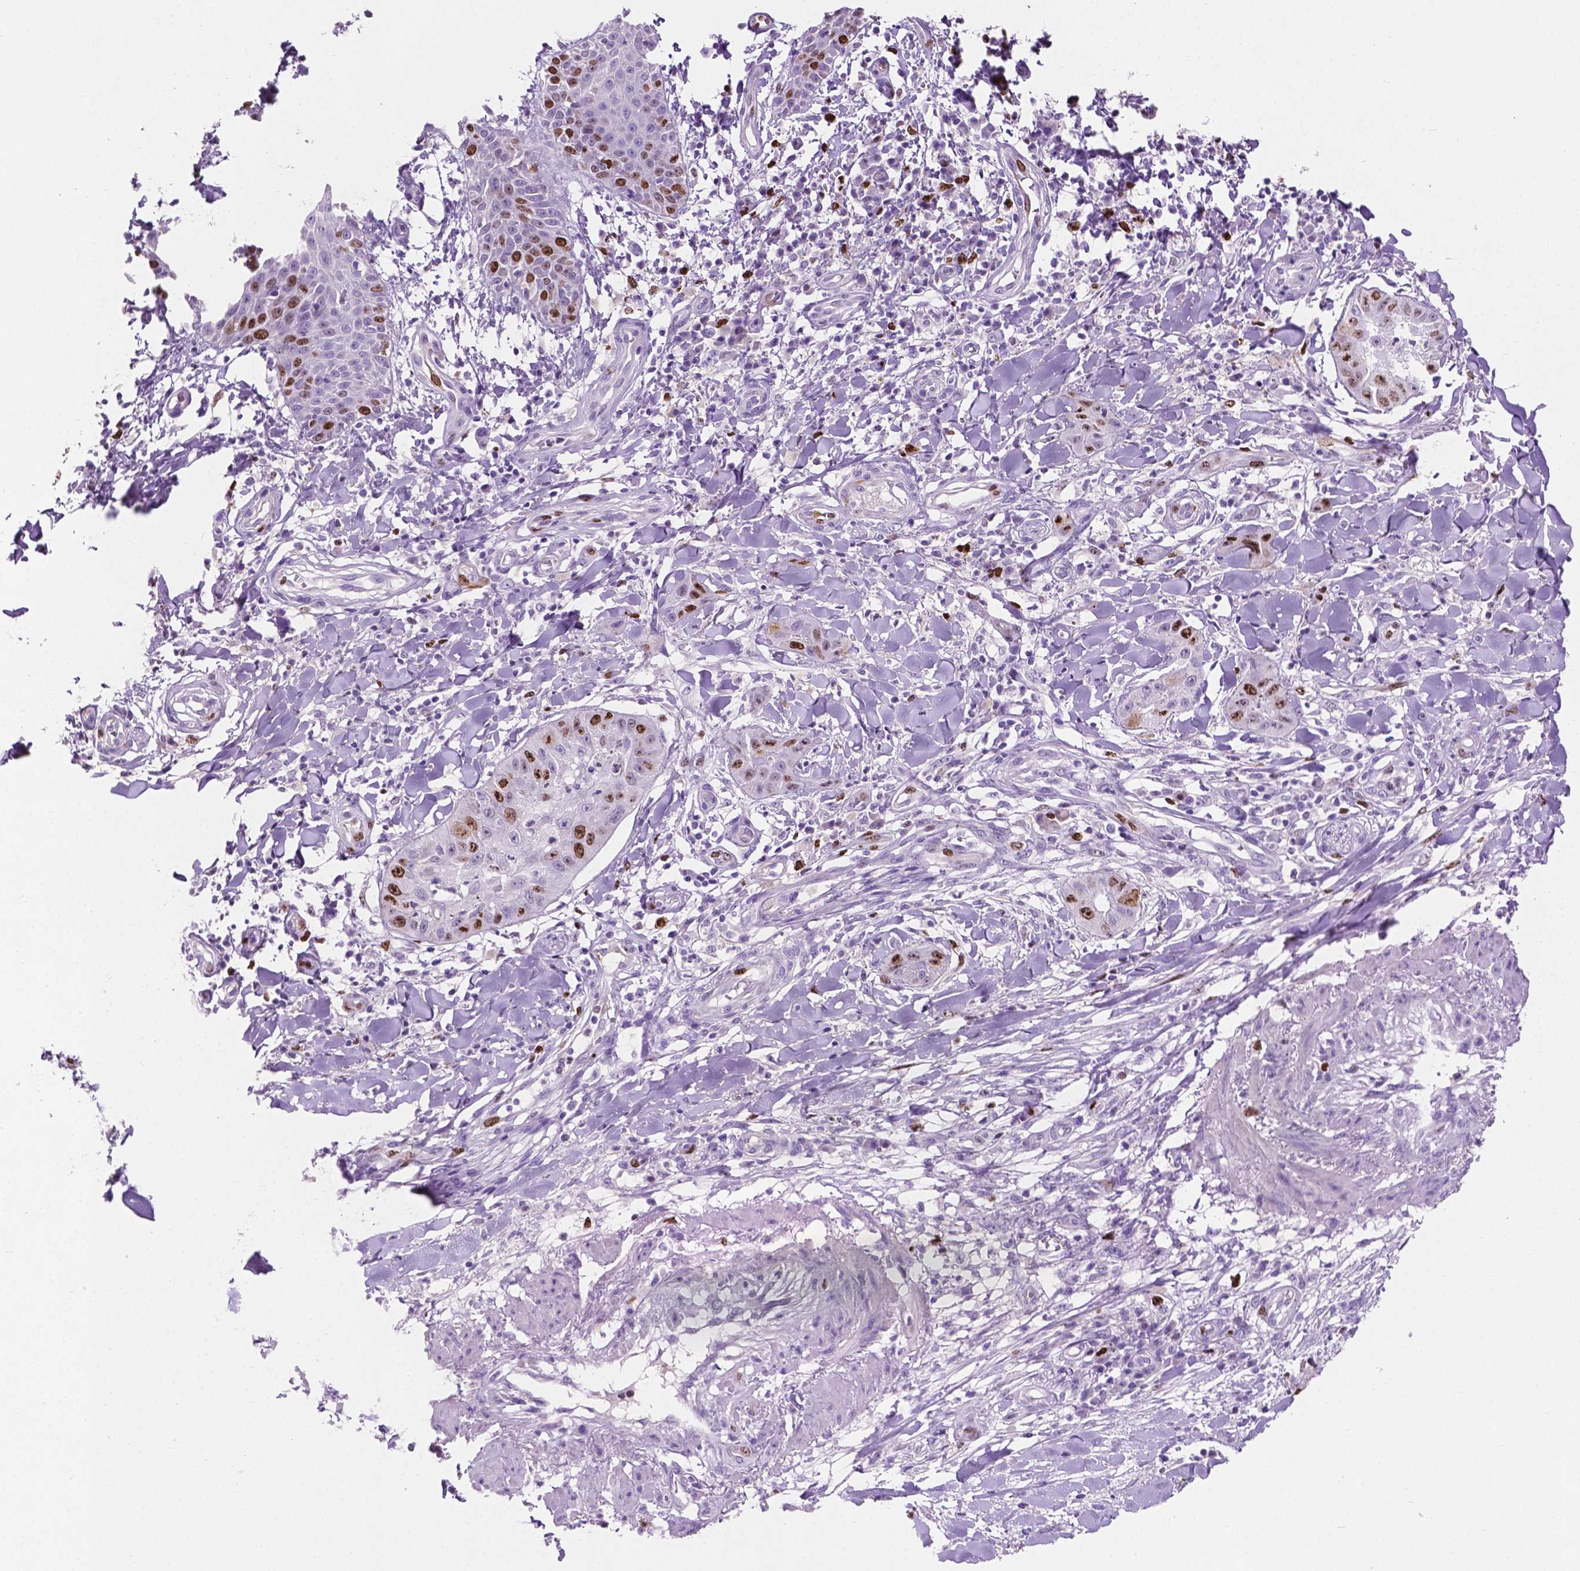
{"staining": {"intensity": "moderate", "quantity": "25%-75%", "location": "nuclear"}, "tissue": "skin cancer", "cell_type": "Tumor cells", "image_type": "cancer", "snomed": [{"axis": "morphology", "description": "Squamous cell carcinoma, NOS"}, {"axis": "topography", "description": "Skin"}], "caption": "DAB (3,3'-diaminobenzidine) immunohistochemical staining of skin cancer (squamous cell carcinoma) reveals moderate nuclear protein expression in about 25%-75% of tumor cells.", "gene": "SIAH2", "patient": {"sex": "male", "age": 70}}